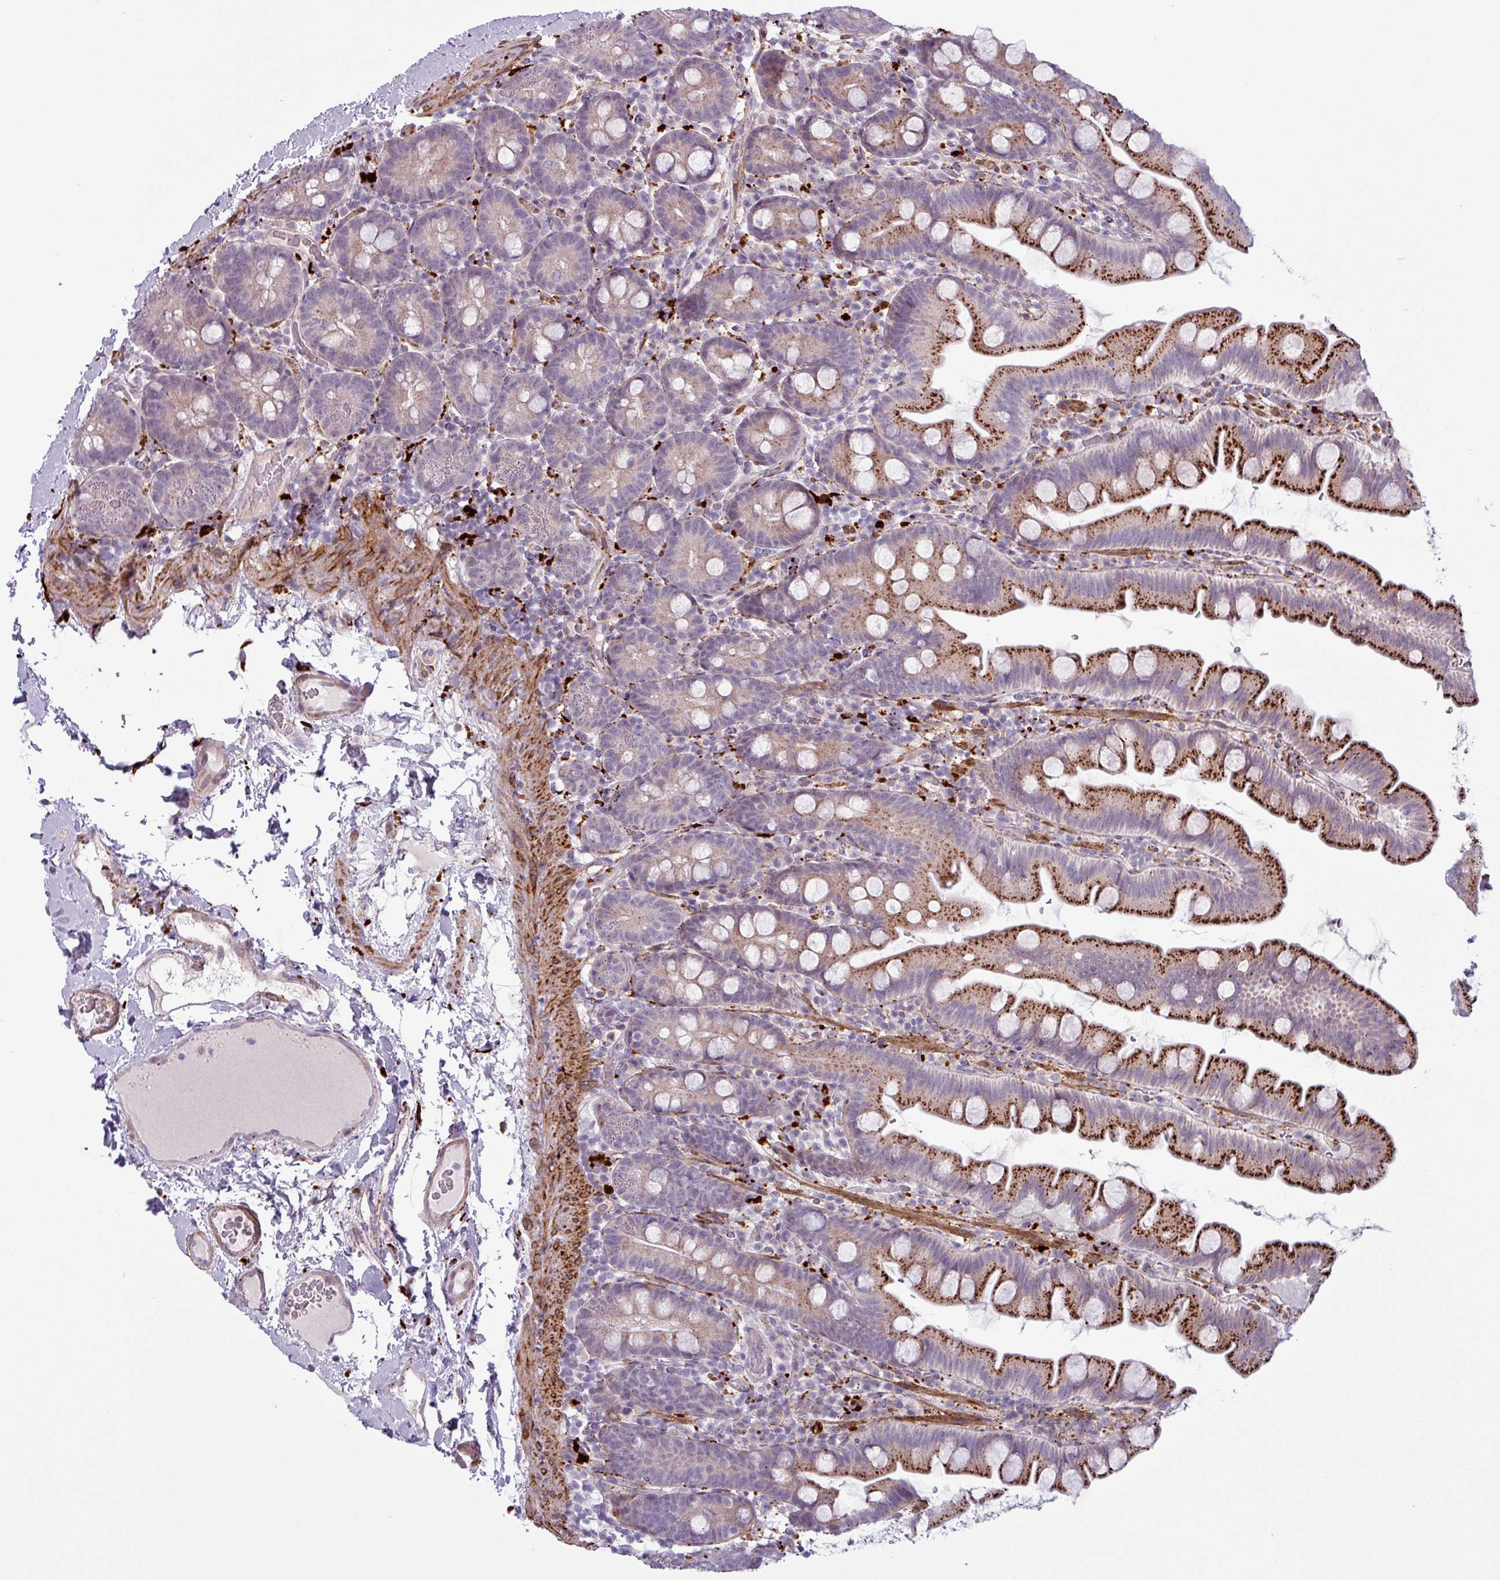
{"staining": {"intensity": "strong", "quantity": ">75%", "location": "cytoplasmic/membranous"}, "tissue": "small intestine", "cell_type": "Glandular cells", "image_type": "normal", "snomed": [{"axis": "morphology", "description": "Normal tissue, NOS"}, {"axis": "topography", "description": "Small intestine"}], "caption": "Benign small intestine was stained to show a protein in brown. There is high levels of strong cytoplasmic/membranous staining in approximately >75% of glandular cells.", "gene": "MAP7D2", "patient": {"sex": "female", "age": 68}}